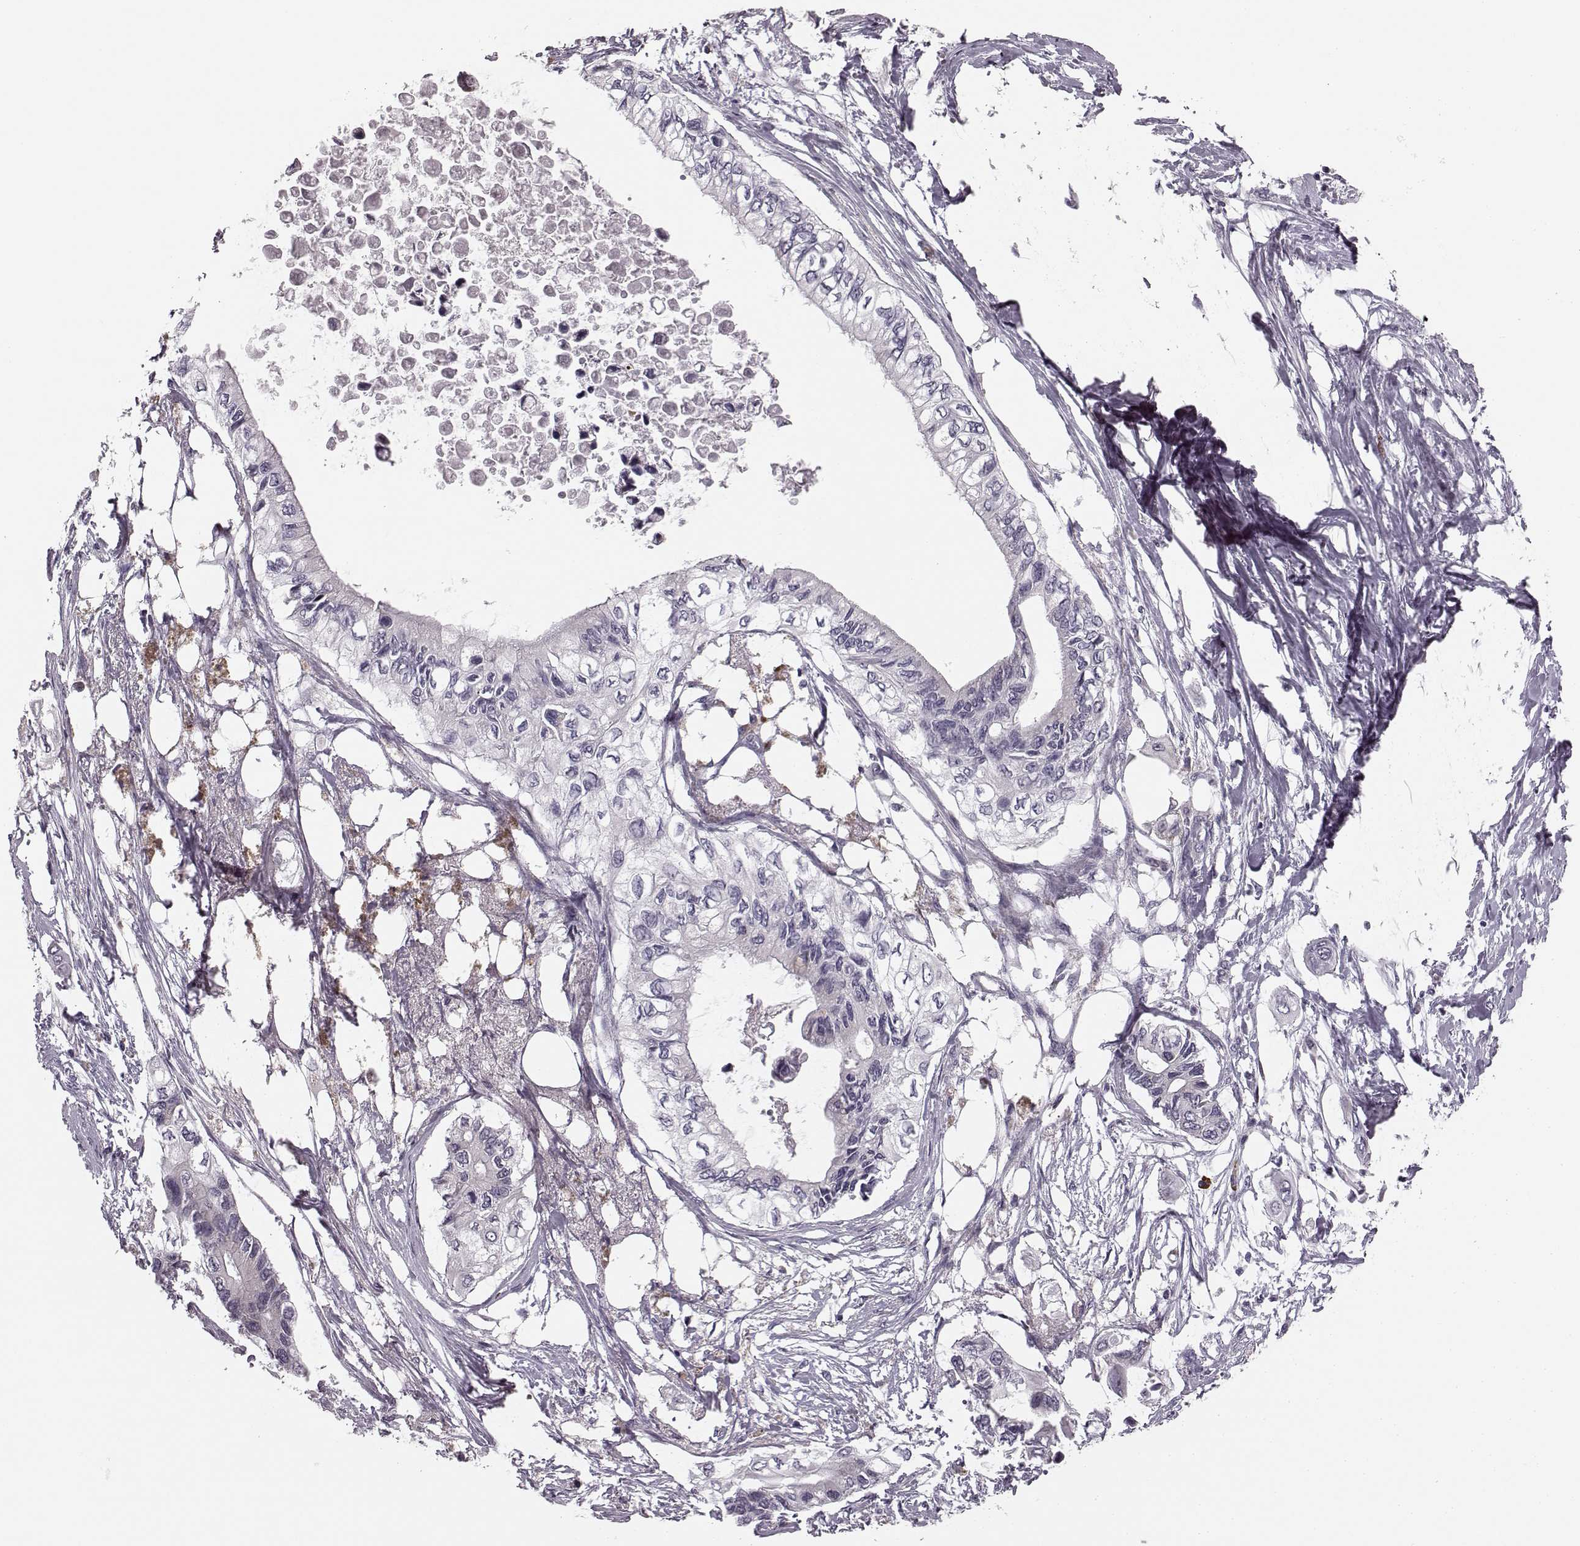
{"staining": {"intensity": "negative", "quantity": "none", "location": "none"}, "tissue": "pancreatic cancer", "cell_type": "Tumor cells", "image_type": "cancer", "snomed": [{"axis": "morphology", "description": "Adenocarcinoma, NOS"}, {"axis": "topography", "description": "Pancreas"}], "caption": "High magnification brightfield microscopy of pancreatic cancer (adenocarcinoma) stained with DAB (brown) and counterstained with hematoxylin (blue): tumor cells show no significant positivity. Brightfield microscopy of IHC stained with DAB (3,3'-diaminobenzidine) (brown) and hematoxylin (blue), captured at high magnification.", "gene": "FAM234B", "patient": {"sex": "female", "age": 63}}